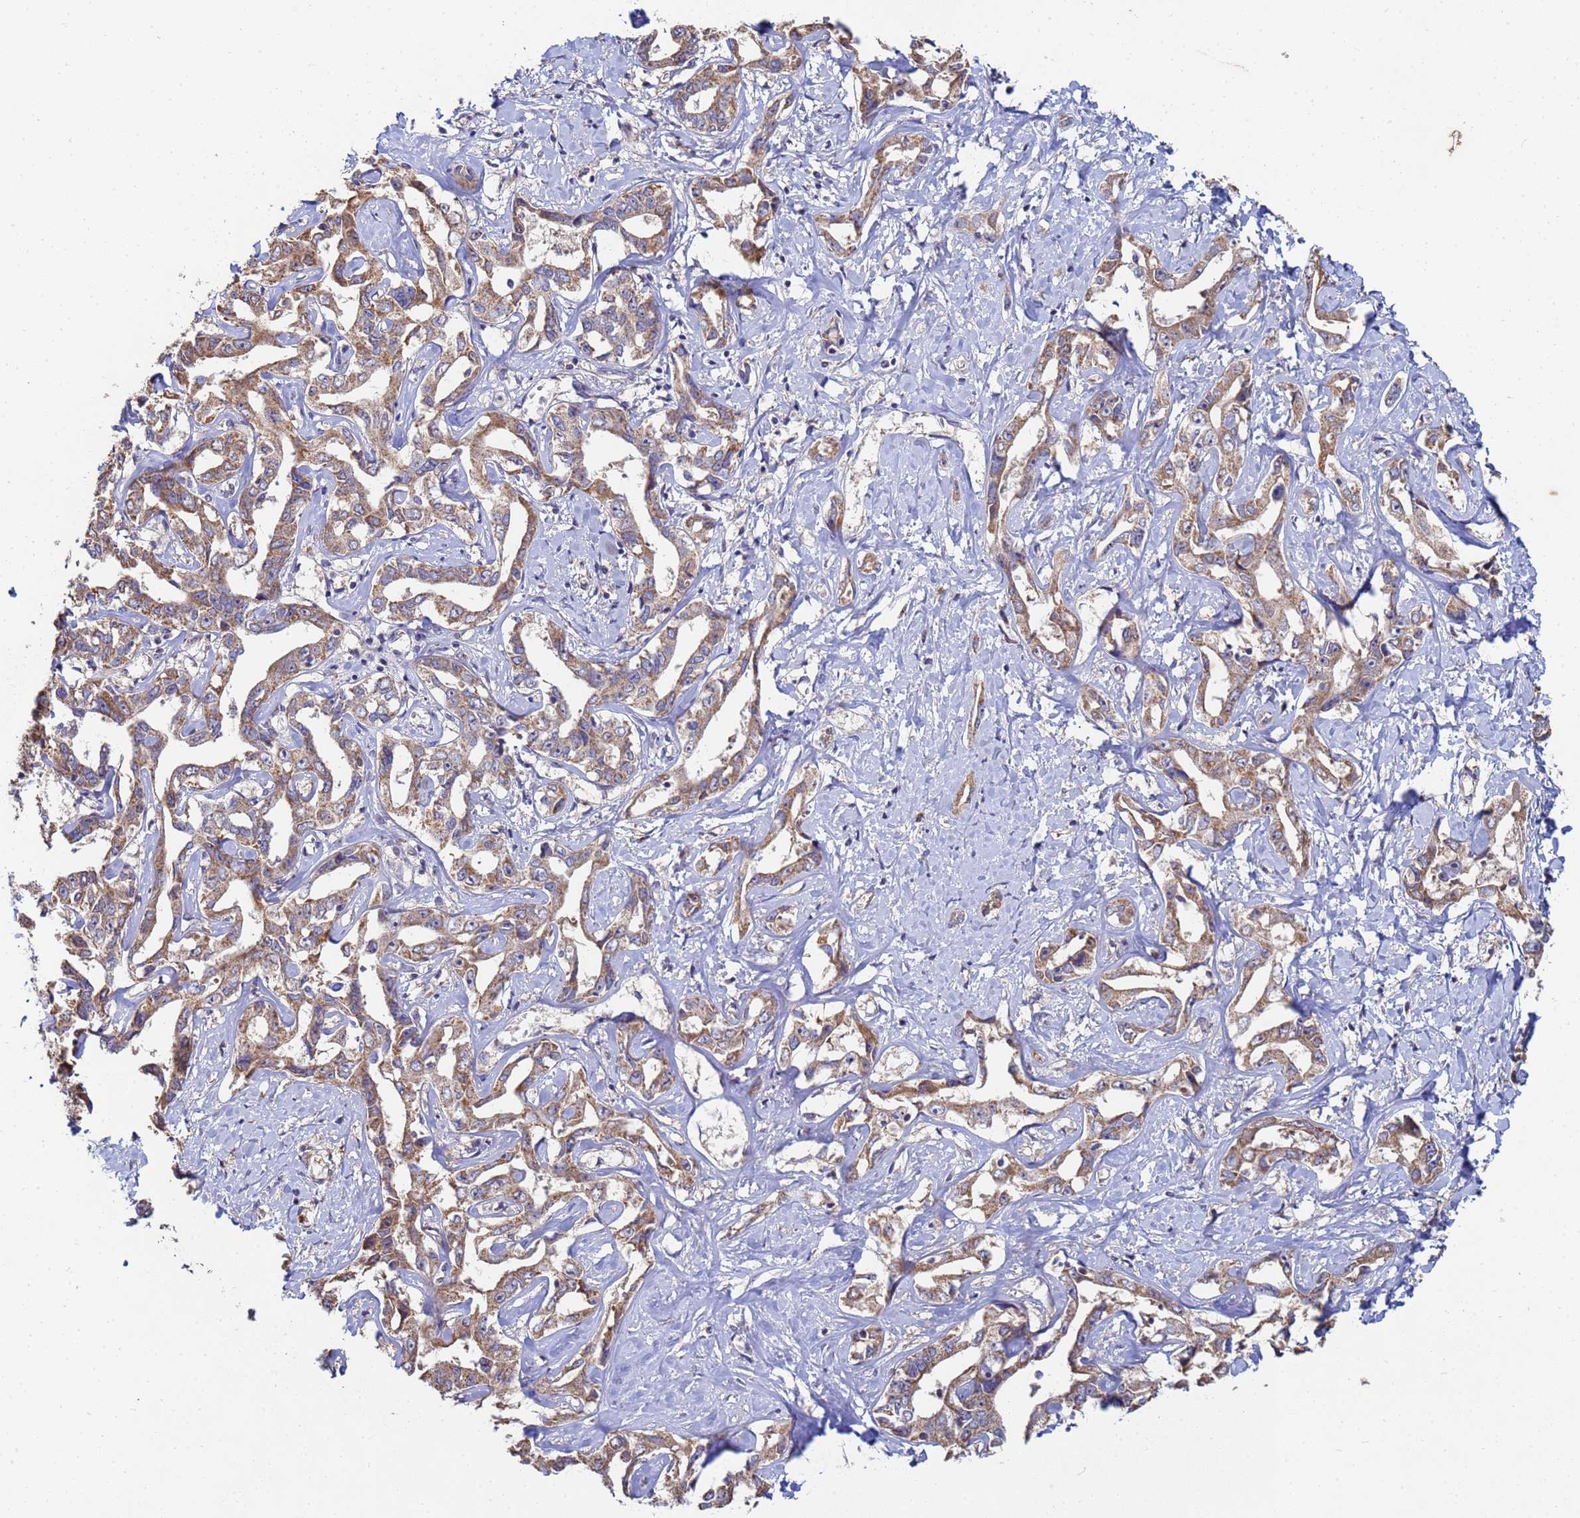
{"staining": {"intensity": "moderate", "quantity": ">75%", "location": "cytoplasmic/membranous"}, "tissue": "liver cancer", "cell_type": "Tumor cells", "image_type": "cancer", "snomed": [{"axis": "morphology", "description": "Cholangiocarcinoma"}, {"axis": "topography", "description": "Liver"}], "caption": "Tumor cells display medium levels of moderate cytoplasmic/membranous staining in approximately >75% of cells in human cholangiocarcinoma (liver). (DAB (3,3'-diaminobenzidine) = brown stain, brightfield microscopy at high magnification).", "gene": "C5orf34", "patient": {"sex": "male", "age": 59}}